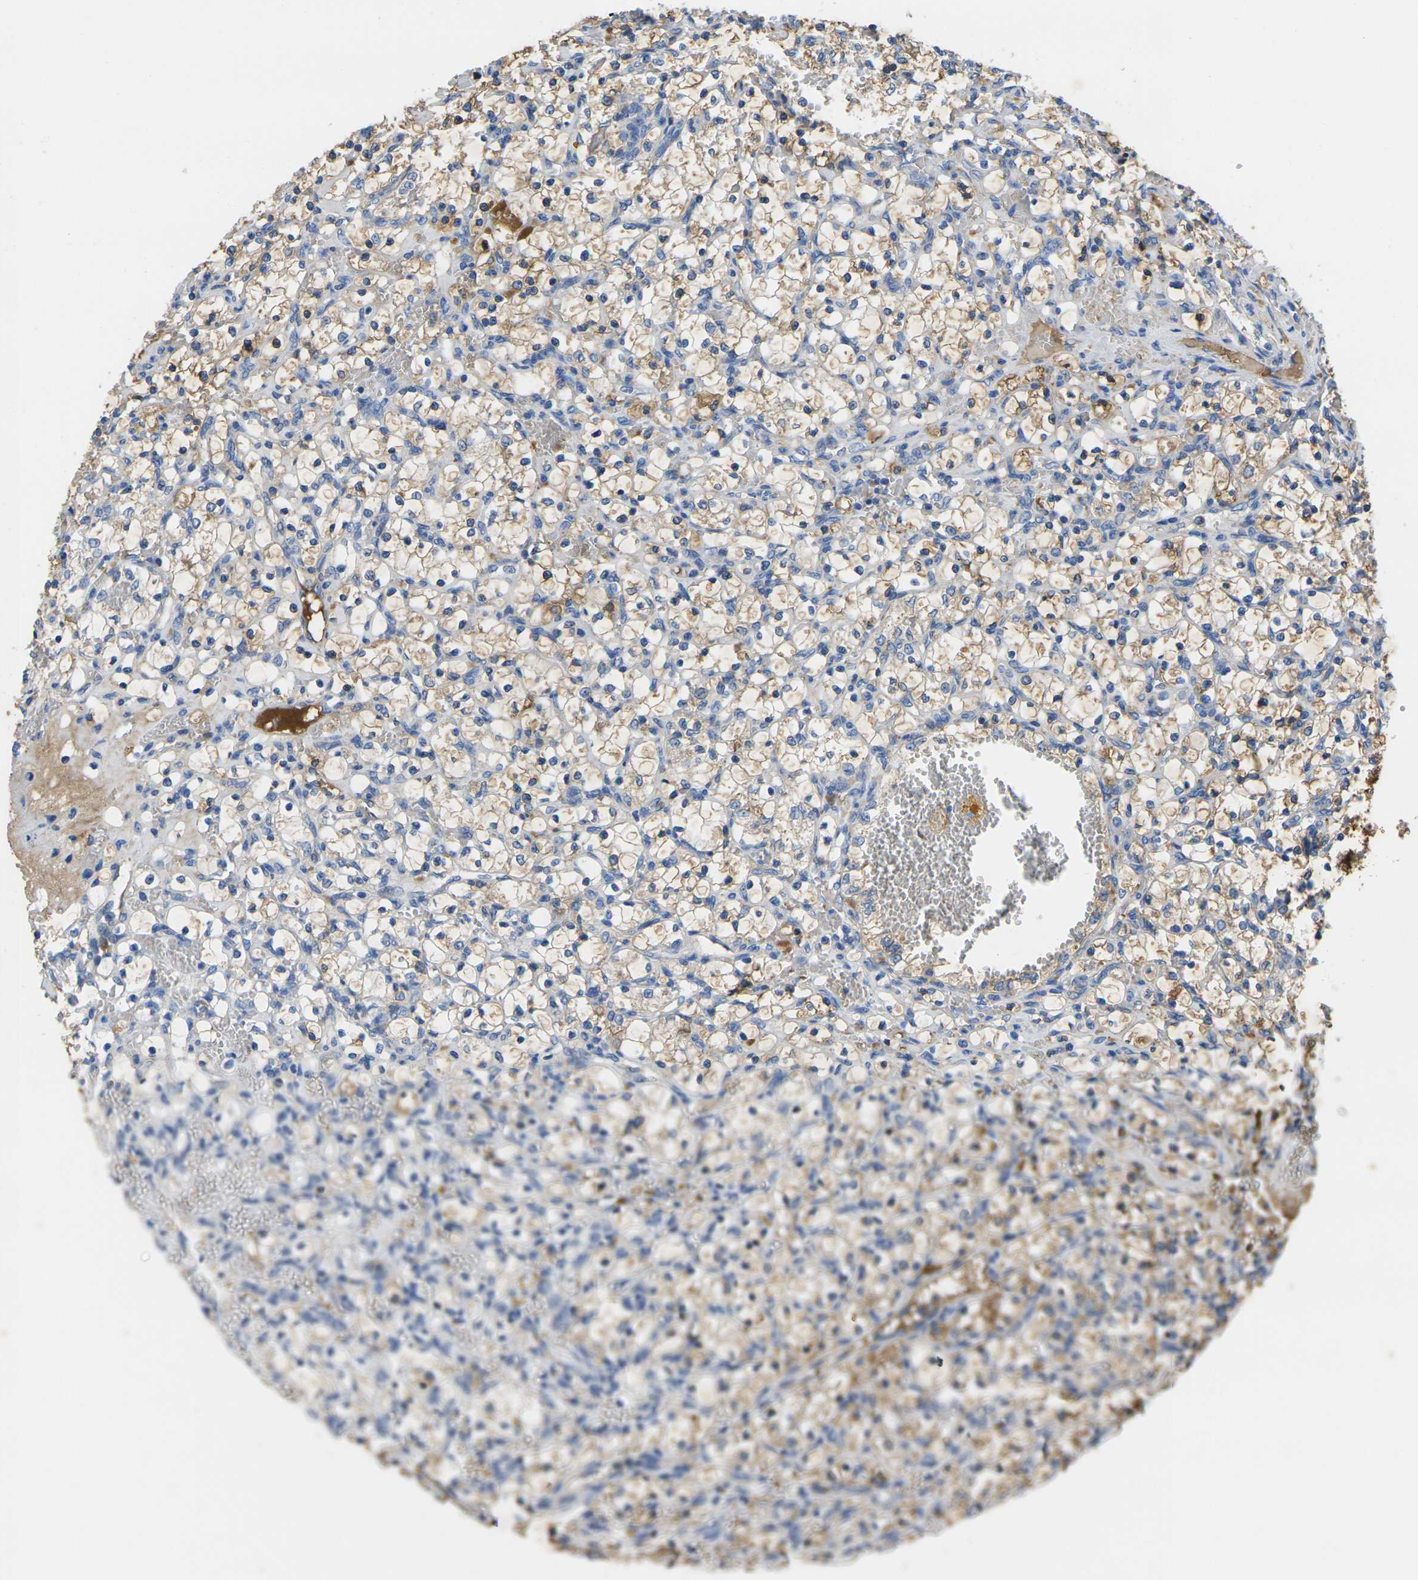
{"staining": {"intensity": "moderate", "quantity": "25%-75%", "location": "cytoplasmic/membranous"}, "tissue": "renal cancer", "cell_type": "Tumor cells", "image_type": "cancer", "snomed": [{"axis": "morphology", "description": "Adenocarcinoma, NOS"}, {"axis": "topography", "description": "Kidney"}], "caption": "Immunohistochemistry (IHC) photomicrograph of renal cancer stained for a protein (brown), which exhibits medium levels of moderate cytoplasmic/membranous positivity in approximately 25%-75% of tumor cells.", "gene": "GREM2", "patient": {"sex": "female", "age": 69}}